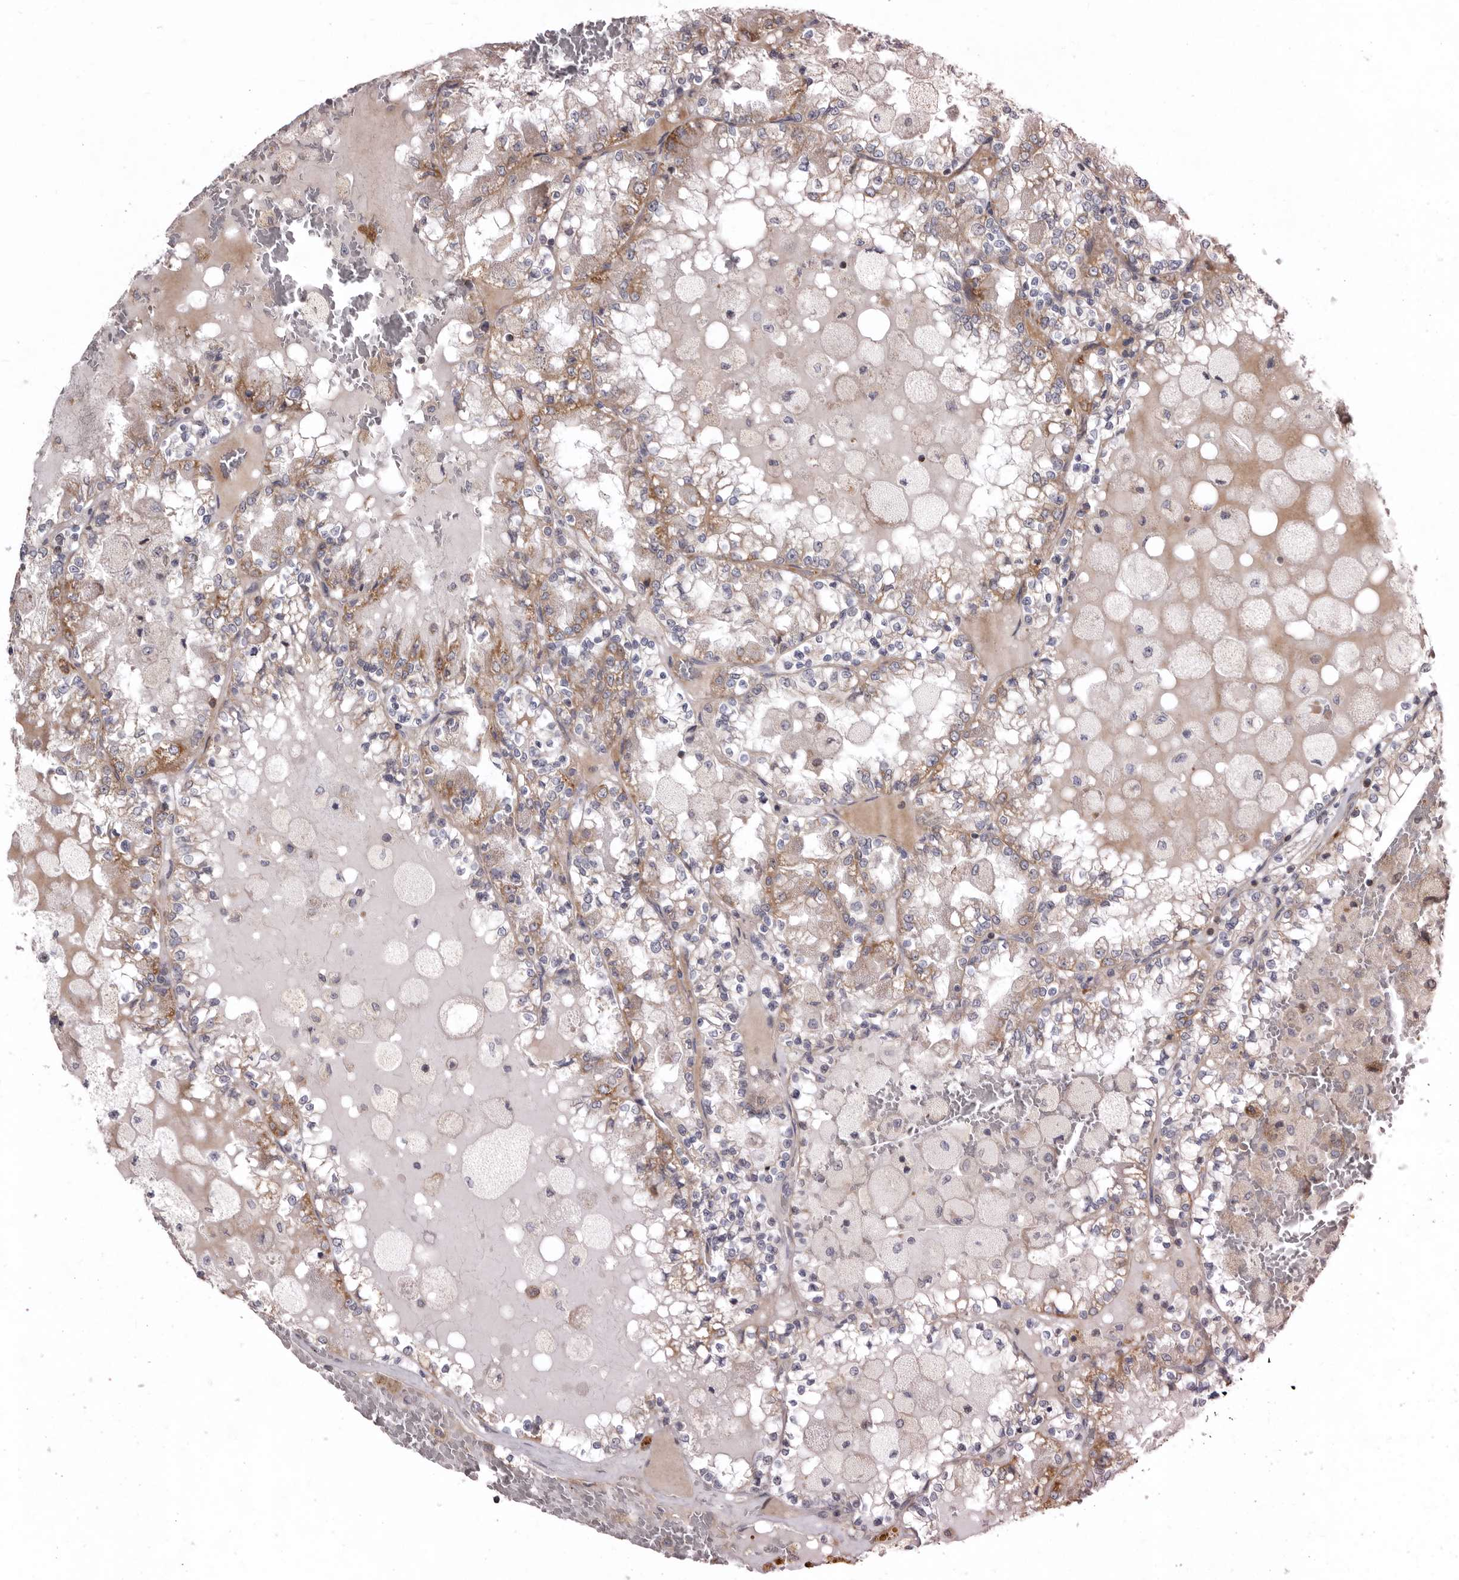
{"staining": {"intensity": "weak", "quantity": "<25%", "location": "cytoplasmic/membranous"}, "tissue": "renal cancer", "cell_type": "Tumor cells", "image_type": "cancer", "snomed": [{"axis": "morphology", "description": "Adenocarcinoma, NOS"}, {"axis": "topography", "description": "Kidney"}], "caption": "An immunohistochemistry micrograph of renal cancer is shown. There is no staining in tumor cells of renal cancer. The staining was performed using DAB (3,3'-diaminobenzidine) to visualize the protein expression in brown, while the nuclei were stained in blue with hematoxylin (Magnification: 20x).", "gene": "SMC4", "patient": {"sex": "female", "age": 56}}